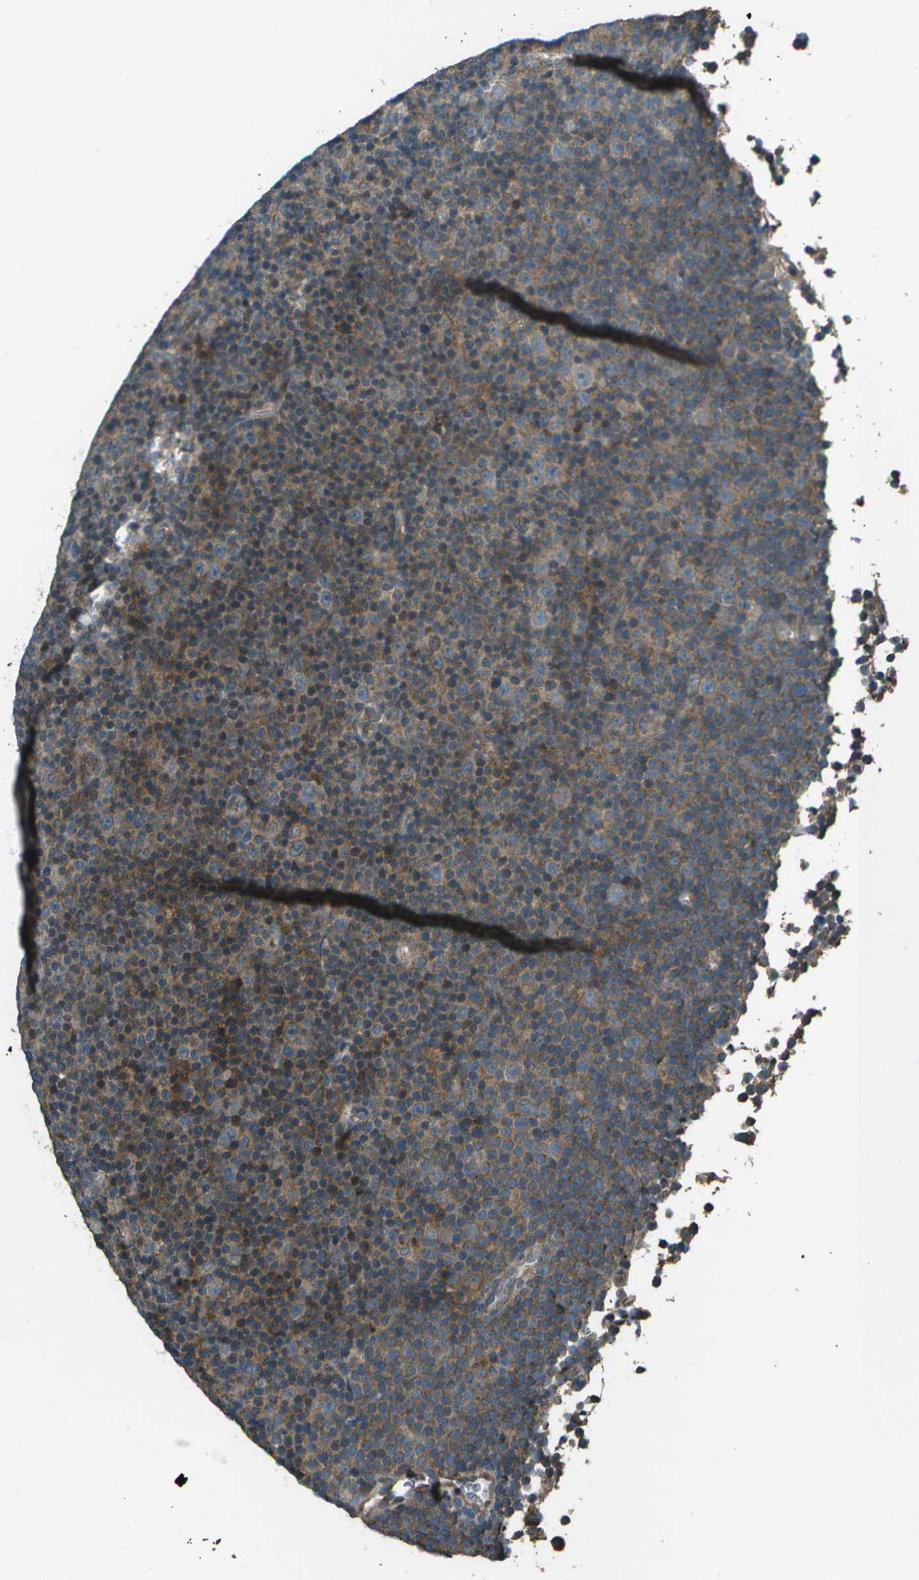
{"staining": {"intensity": "weak", "quantity": "<25%", "location": "cytoplasmic/membranous"}, "tissue": "lymphoma", "cell_type": "Tumor cells", "image_type": "cancer", "snomed": [{"axis": "morphology", "description": "Malignant lymphoma, non-Hodgkin's type, Low grade"}, {"axis": "topography", "description": "Lymph node"}], "caption": "A histopathology image of human lymphoma is negative for staining in tumor cells.", "gene": "PLPBP", "patient": {"sex": "female", "age": 67}}